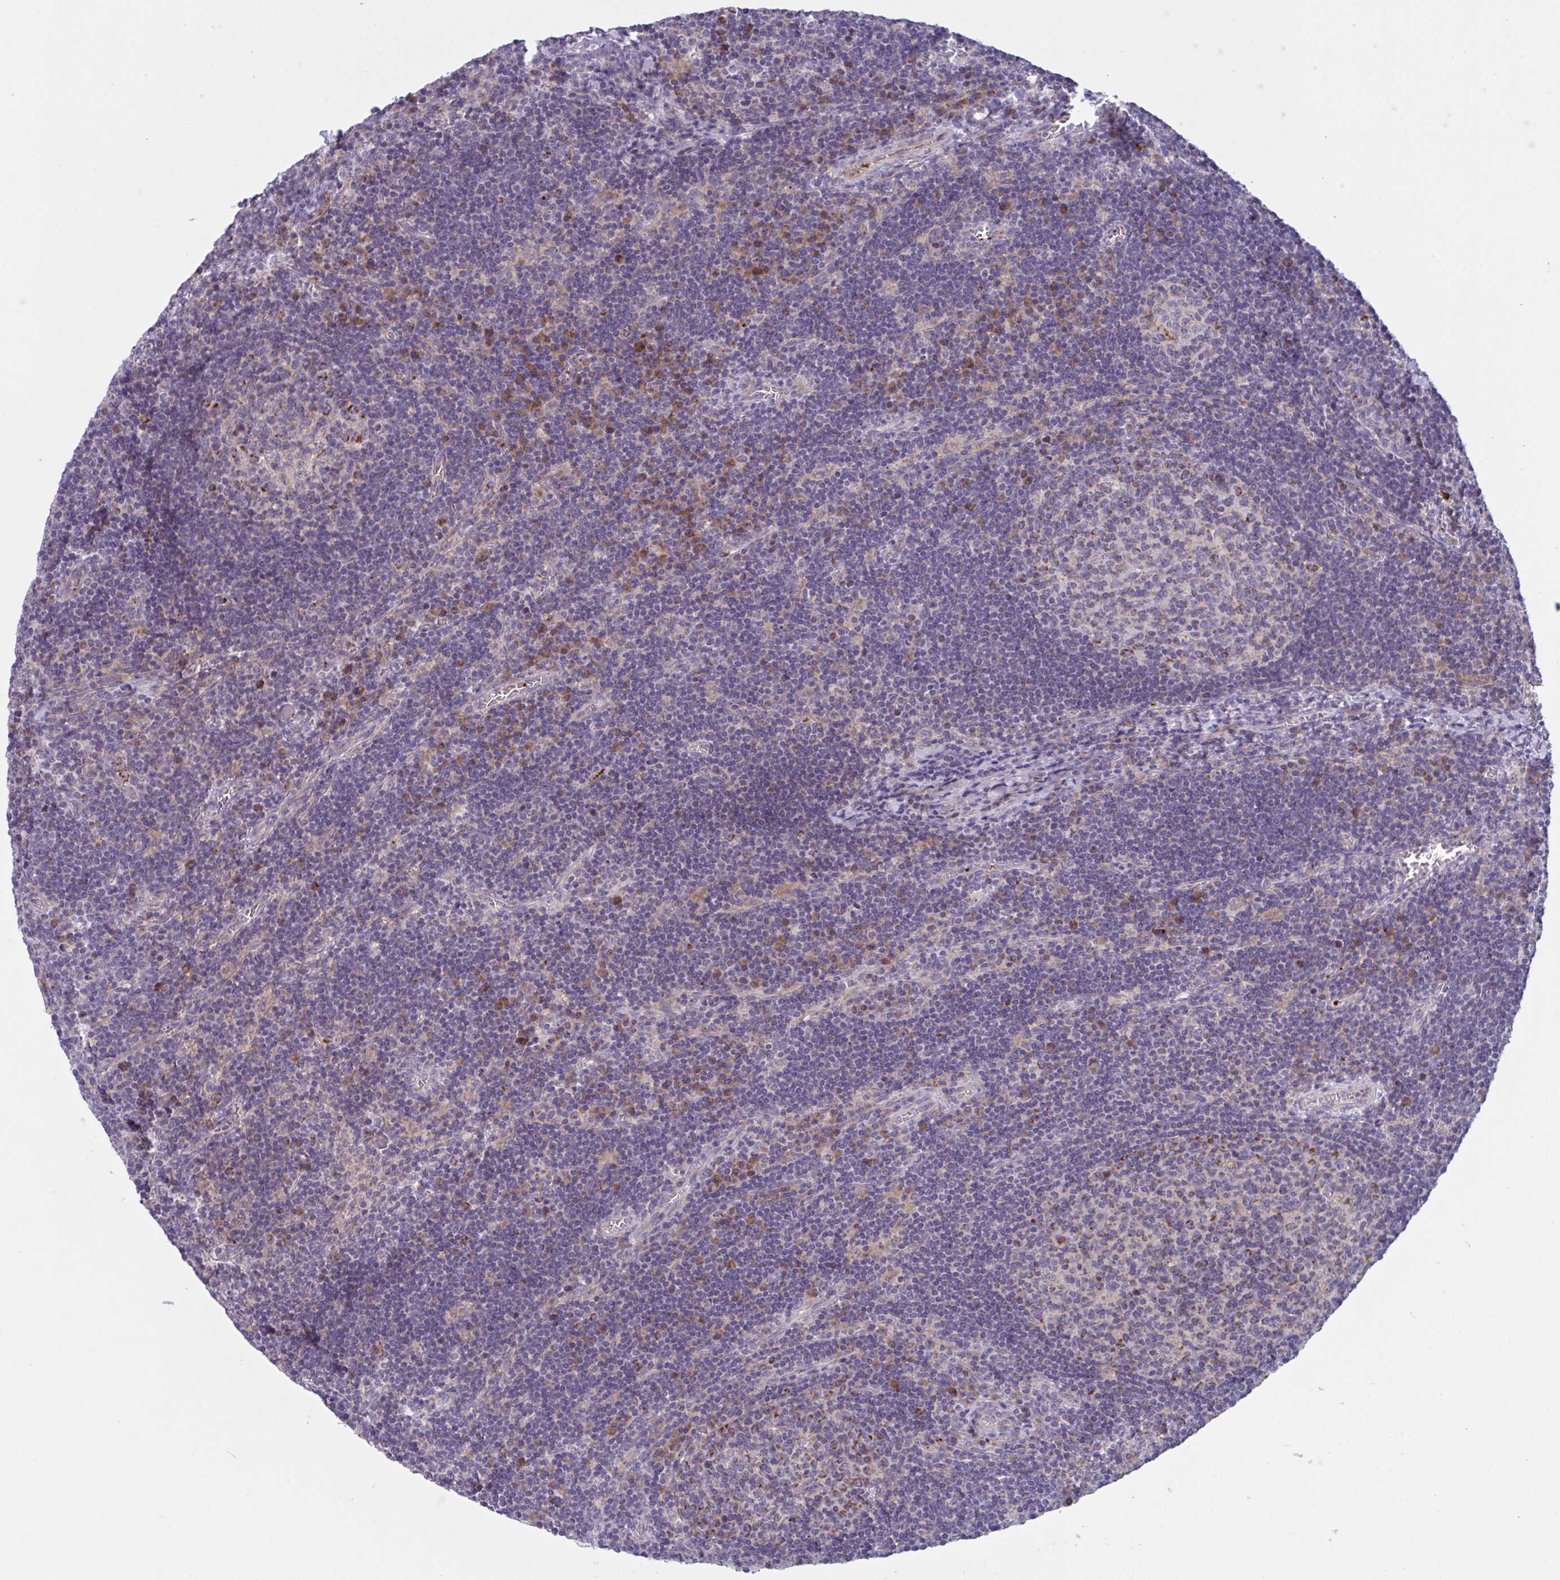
{"staining": {"intensity": "moderate", "quantity": "<25%", "location": "cytoplasmic/membranous"}, "tissue": "lymph node", "cell_type": "Germinal center cells", "image_type": "normal", "snomed": [{"axis": "morphology", "description": "Normal tissue, NOS"}, {"axis": "topography", "description": "Lymph node"}], "caption": "Immunohistochemical staining of normal lymph node reveals low levels of moderate cytoplasmic/membranous expression in approximately <25% of germinal center cells.", "gene": "MRPS2", "patient": {"sex": "male", "age": 67}}